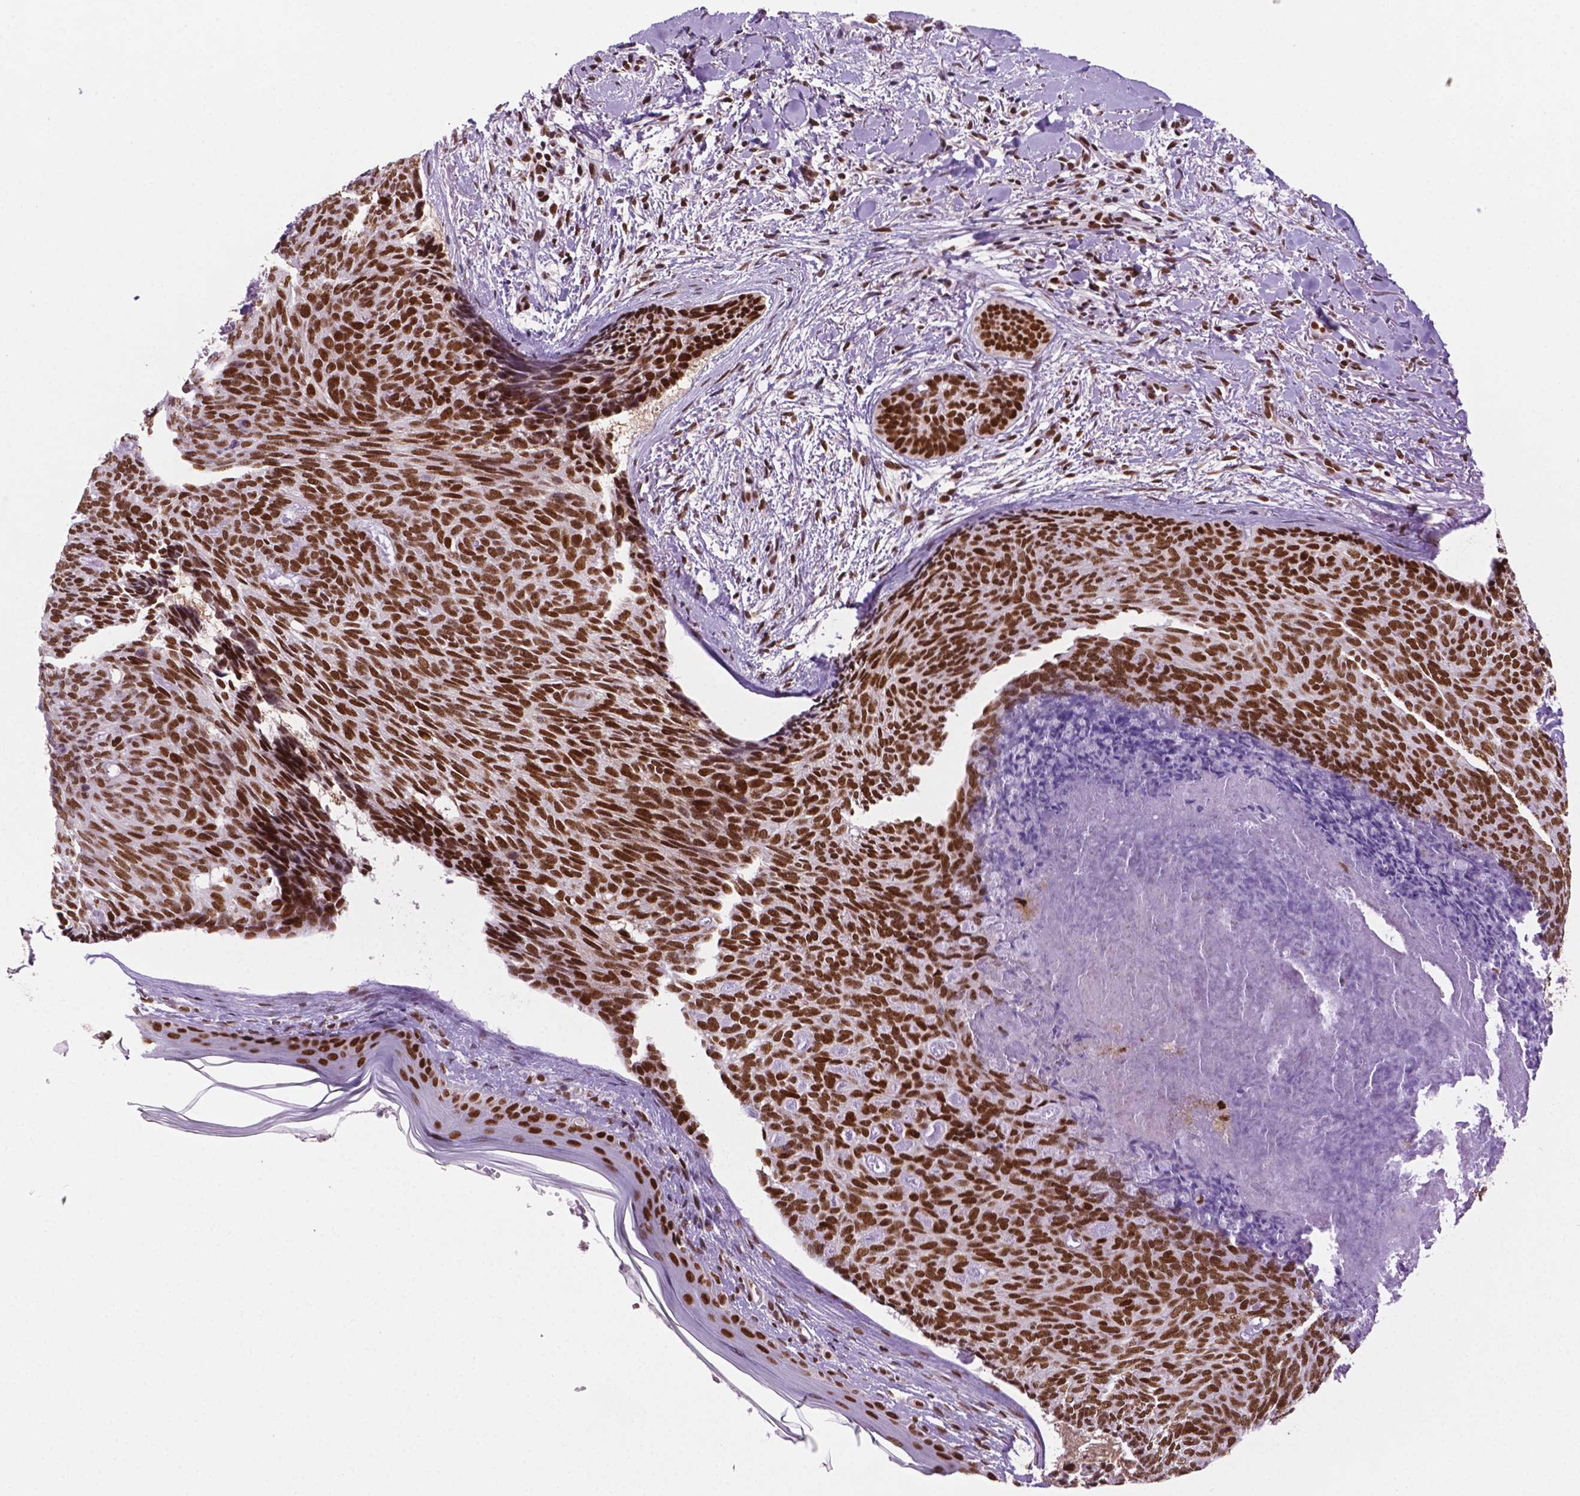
{"staining": {"intensity": "moderate", "quantity": "25%-75%", "location": "nuclear"}, "tissue": "skin cancer", "cell_type": "Tumor cells", "image_type": "cancer", "snomed": [{"axis": "morphology", "description": "Basal cell carcinoma"}, {"axis": "topography", "description": "Skin"}], "caption": "Basal cell carcinoma (skin) stained with a protein marker exhibits moderate staining in tumor cells.", "gene": "MLH1", "patient": {"sex": "female", "age": 82}}